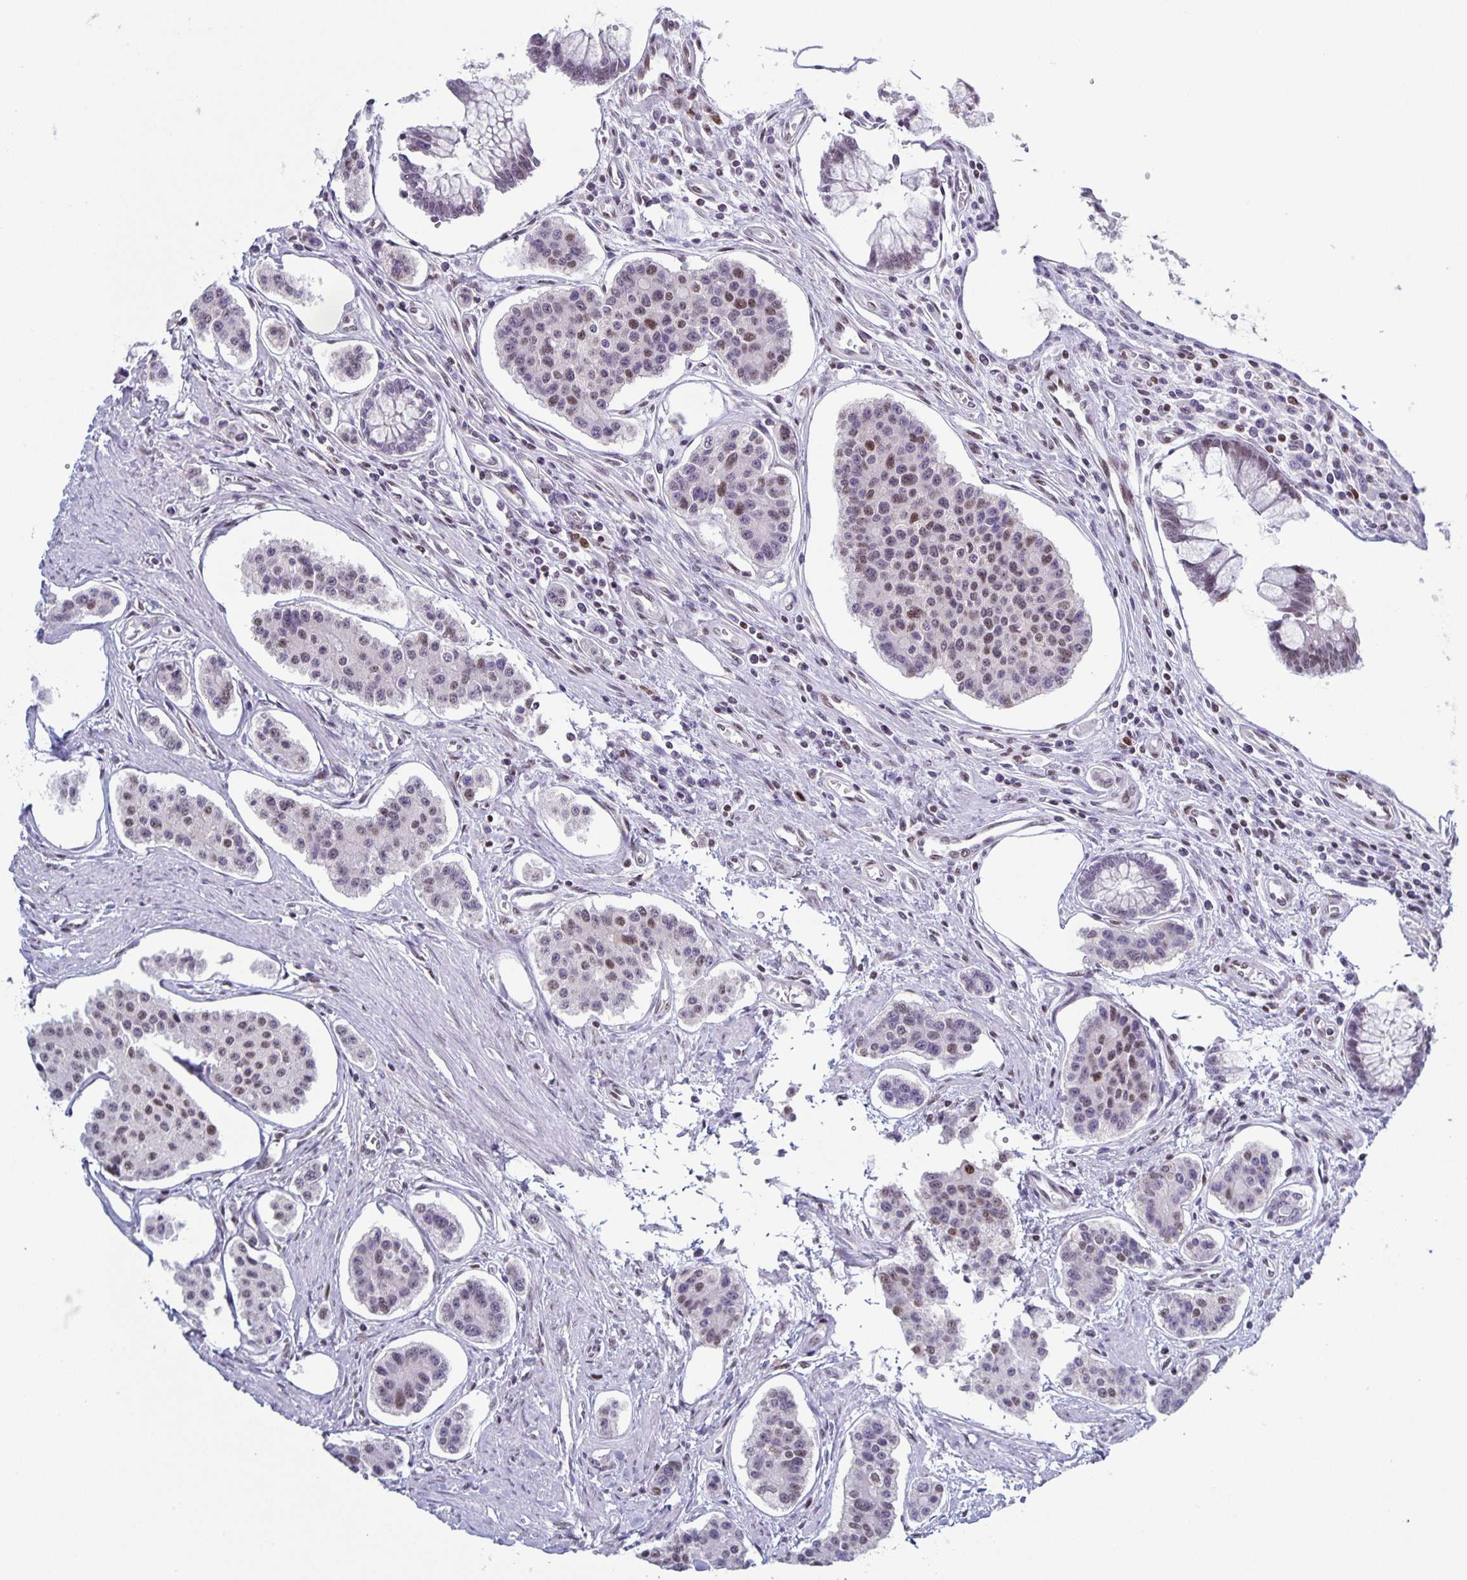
{"staining": {"intensity": "moderate", "quantity": "<25%", "location": "nuclear"}, "tissue": "carcinoid", "cell_type": "Tumor cells", "image_type": "cancer", "snomed": [{"axis": "morphology", "description": "Carcinoid, malignant, NOS"}, {"axis": "topography", "description": "Small intestine"}], "caption": "About <25% of tumor cells in carcinoid display moderate nuclear protein staining as visualized by brown immunohistochemical staining.", "gene": "JUND", "patient": {"sex": "female", "age": 65}}